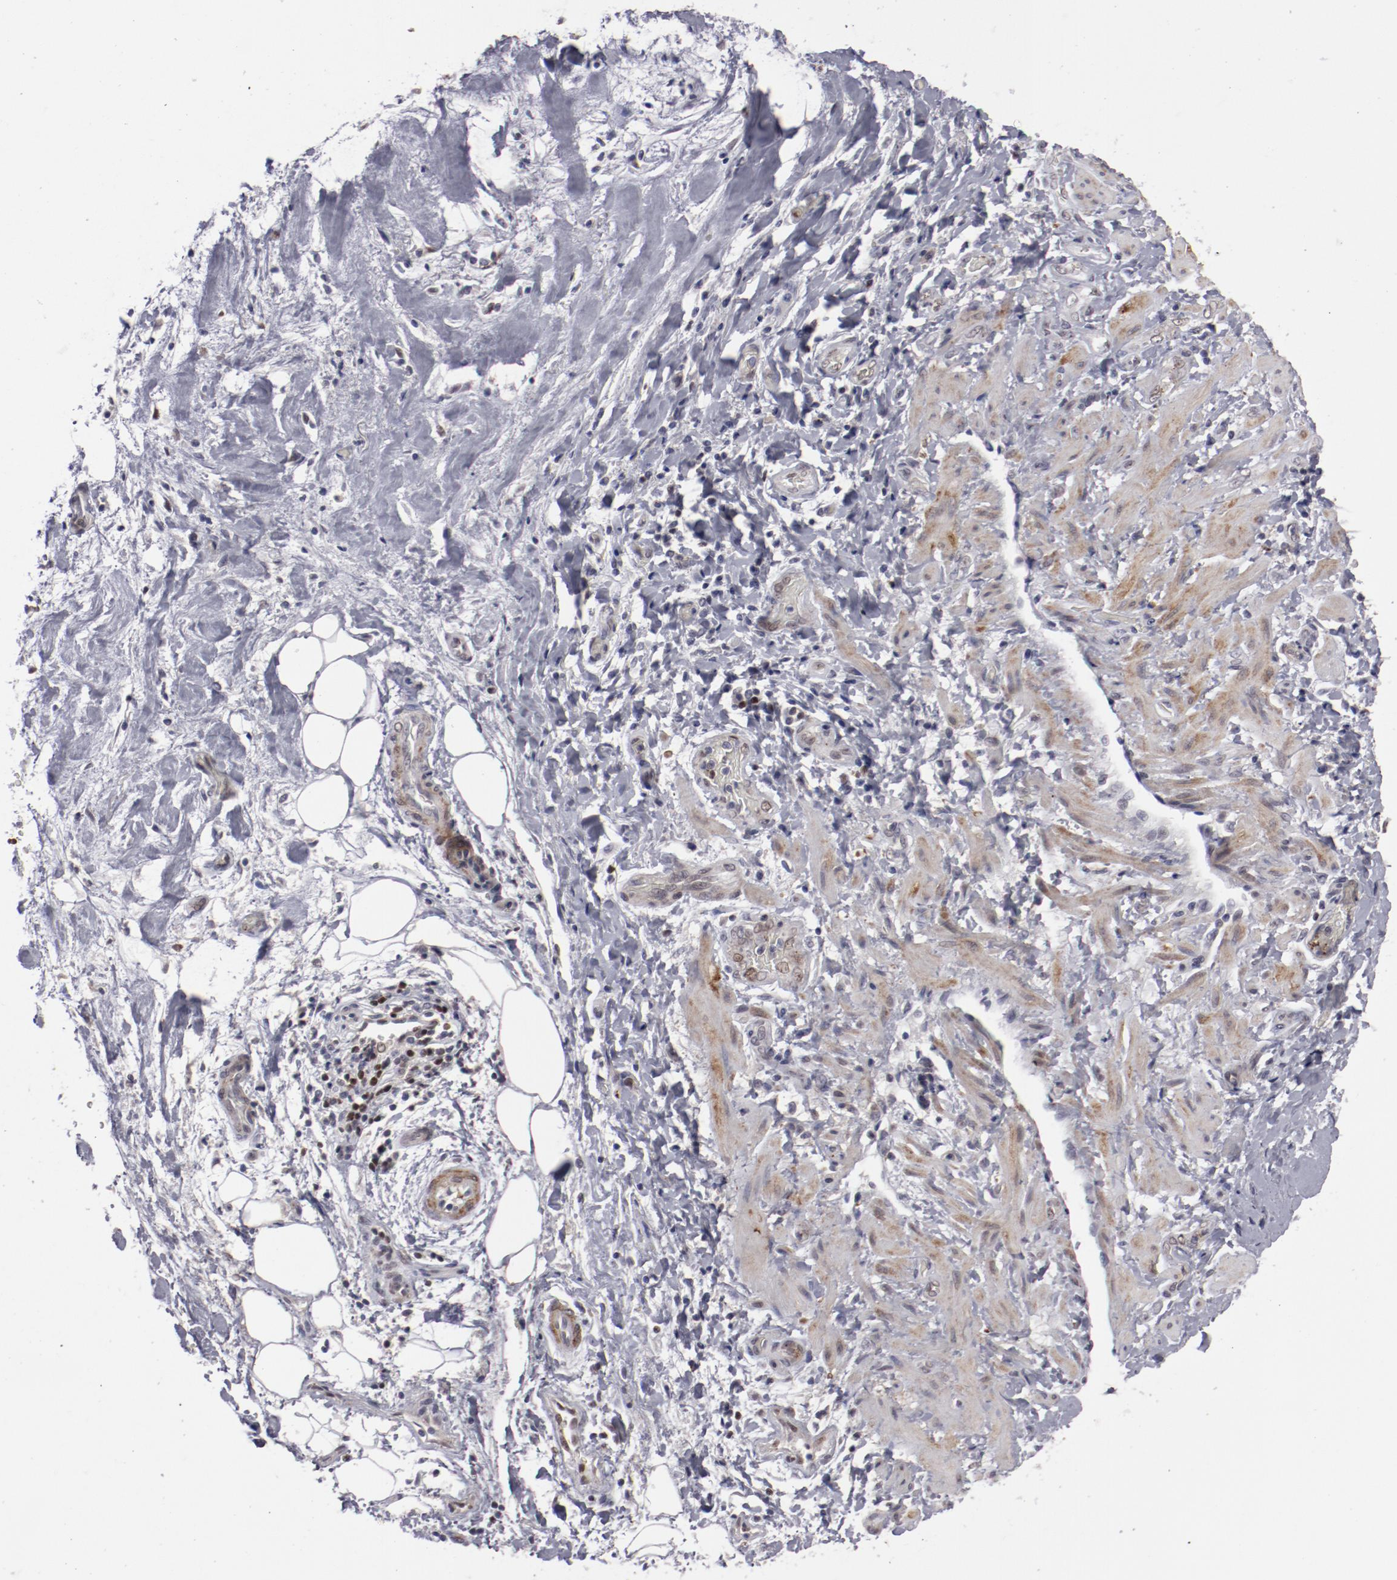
{"staining": {"intensity": "negative", "quantity": "none", "location": "none"}, "tissue": "liver cancer", "cell_type": "Tumor cells", "image_type": "cancer", "snomed": [{"axis": "morphology", "description": "Cholangiocarcinoma"}, {"axis": "topography", "description": "Liver"}], "caption": "Liver cancer (cholangiocarcinoma) was stained to show a protein in brown. There is no significant staining in tumor cells.", "gene": "LEF1", "patient": {"sex": "male", "age": 58}}